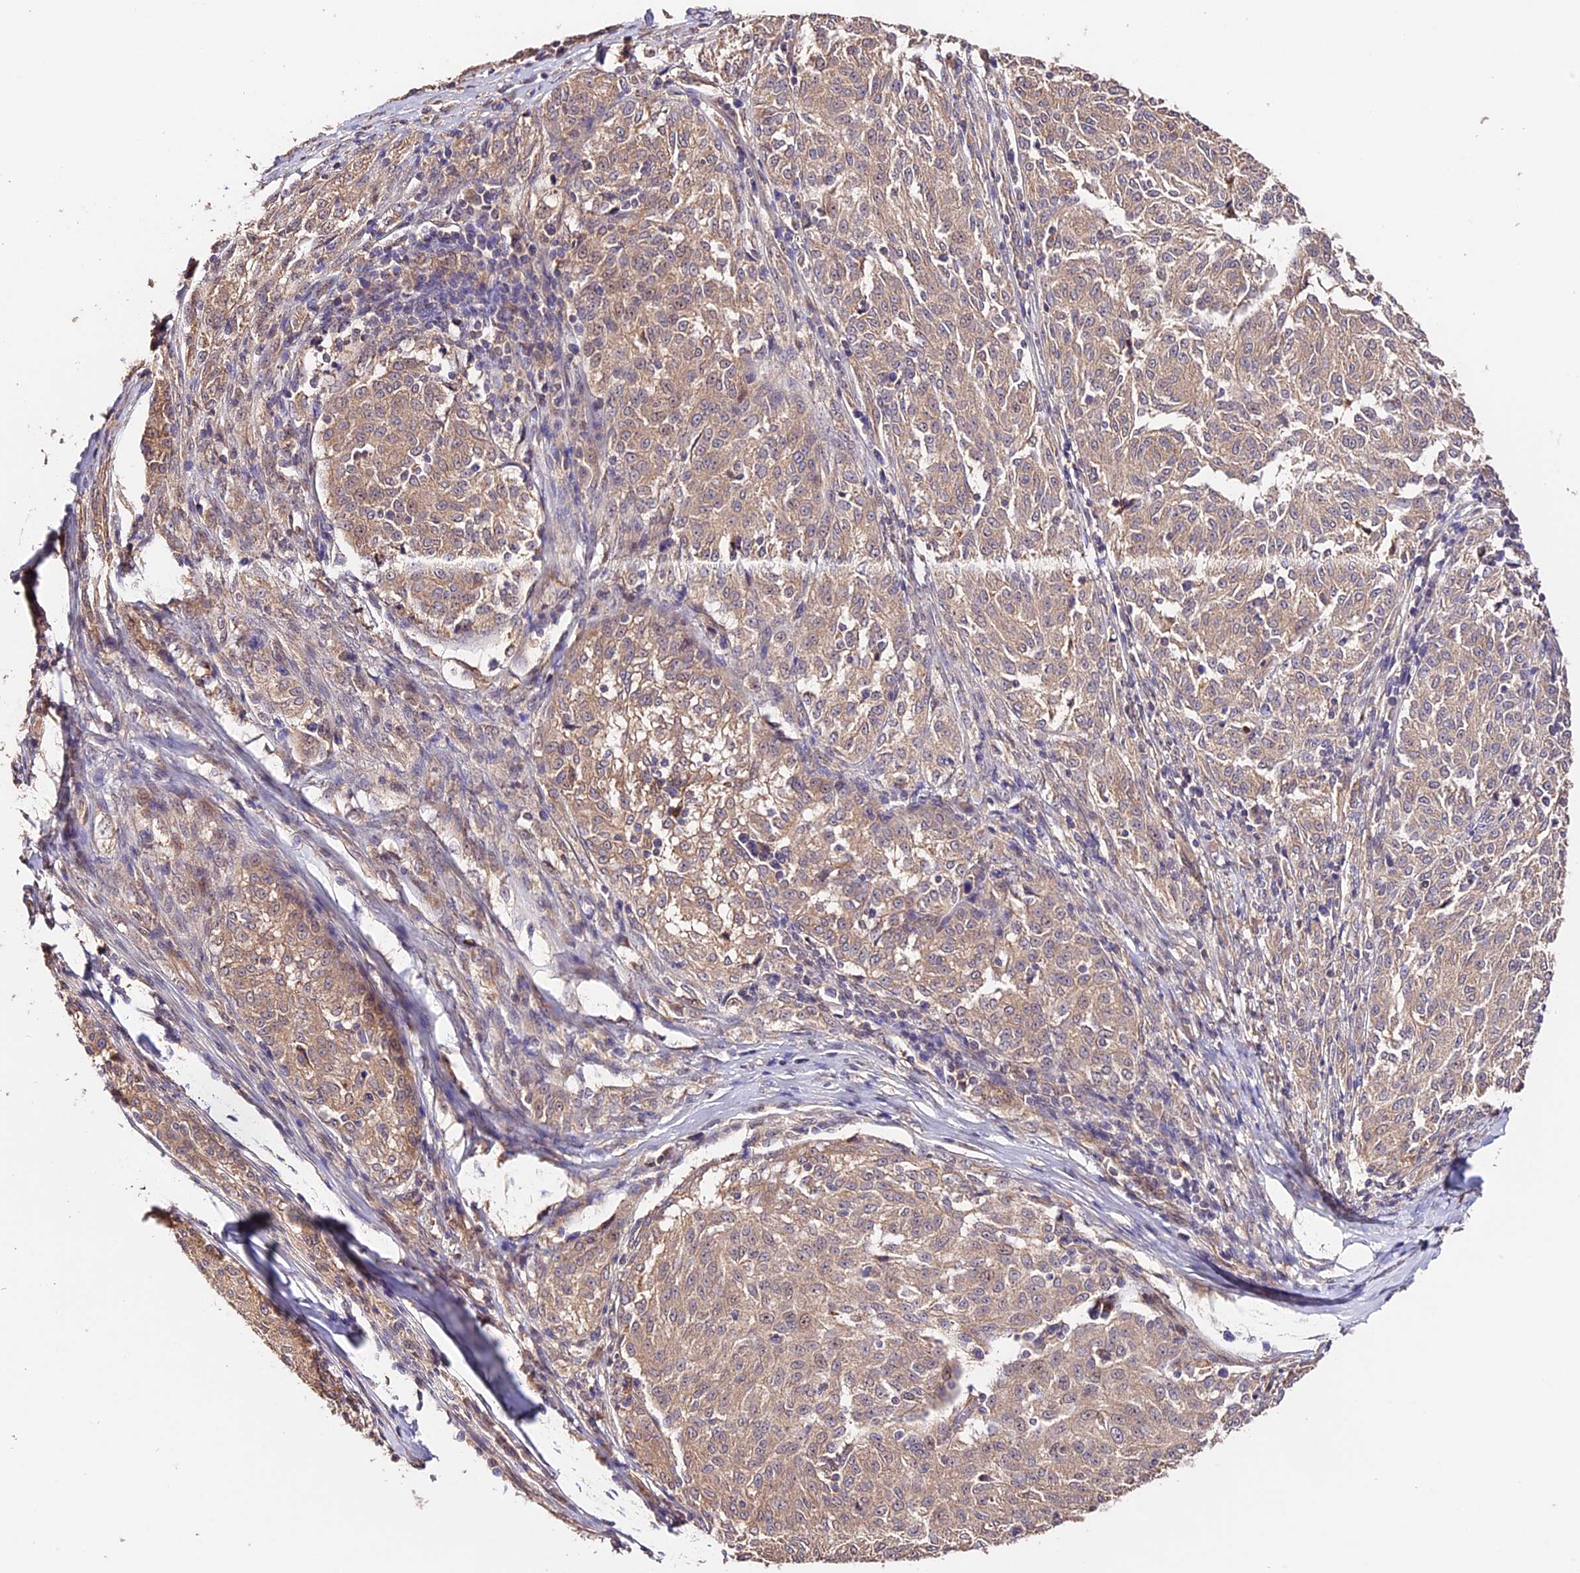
{"staining": {"intensity": "weak", "quantity": ">75%", "location": "cytoplasmic/membranous"}, "tissue": "melanoma", "cell_type": "Tumor cells", "image_type": "cancer", "snomed": [{"axis": "morphology", "description": "Malignant melanoma, NOS"}, {"axis": "topography", "description": "Skin"}], "caption": "Protein staining displays weak cytoplasmic/membranous positivity in approximately >75% of tumor cells in malignant melanoma. Immunohistochemistry (ihc) stains the protein of interest in brown and the nuclei are stained blue.", "gene": "CES3", "patient": {"sex": "female", "age": 72}}